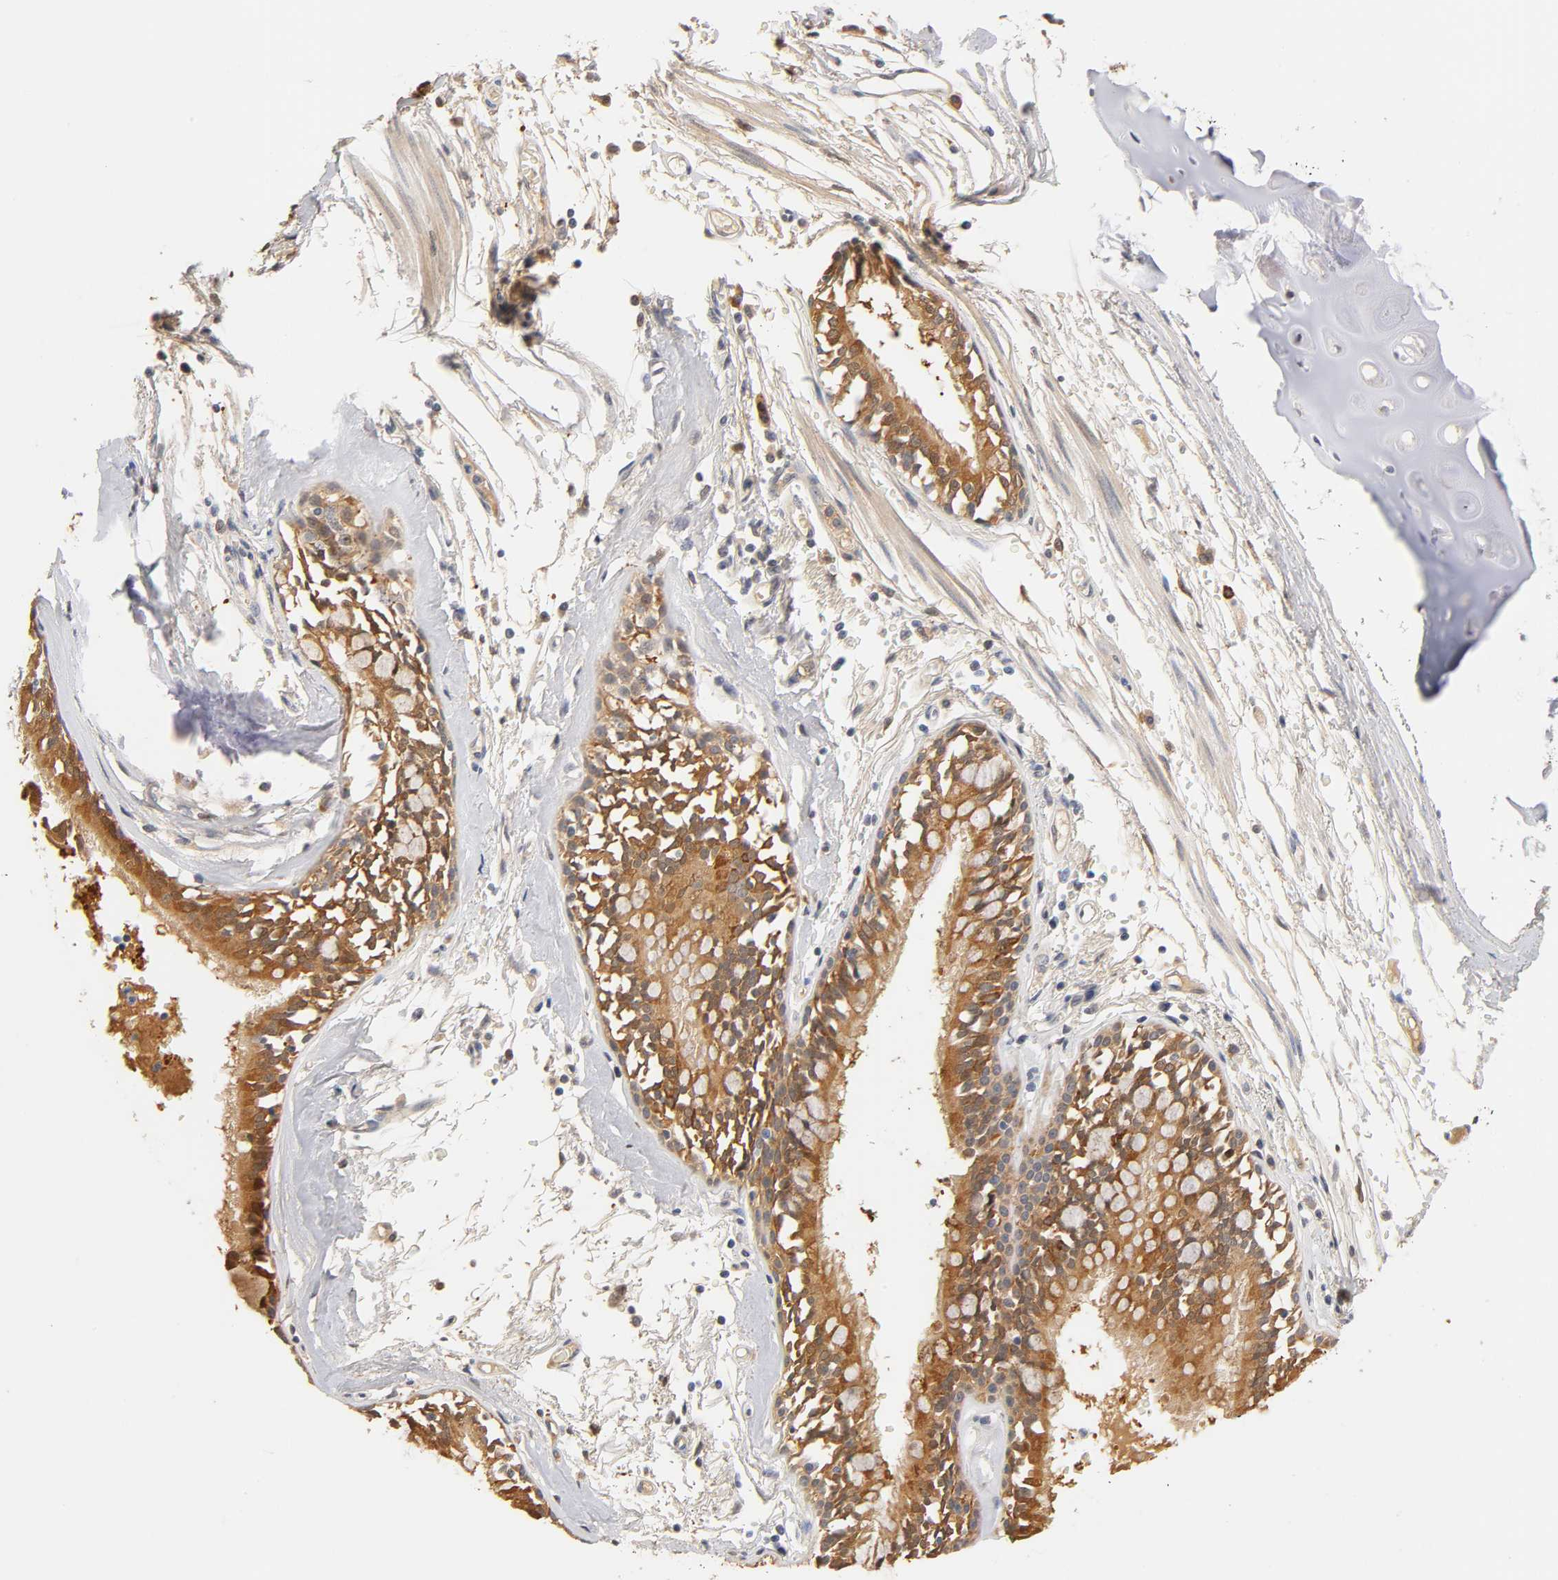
{"staining": {"intensity": "moderate", "quantity": ">75%", "location": "cytoplasmic/membranous,nuclear"}, "tissue": "bronchus", "cell_type": "Respiratory epithelial cells", "image_type": "normal", "snomed": [{"axis": "morphology", "description": "Normal tissue, NOS"}, {"axis": "topography", "description": "Bronchus"}, {"axis": "topography", "description": "Lung"}], "caption": "This photomicrograph displays immunohistochemistry (IHC) staining of unremarkable bronchus, with medium moderate cytoplasmic/membranous,nuclear positivity in approximately >75% of respiratory epithelial cells.", "gene": "GSTZ1", "patient": {"sex": "female", "age": 56}}